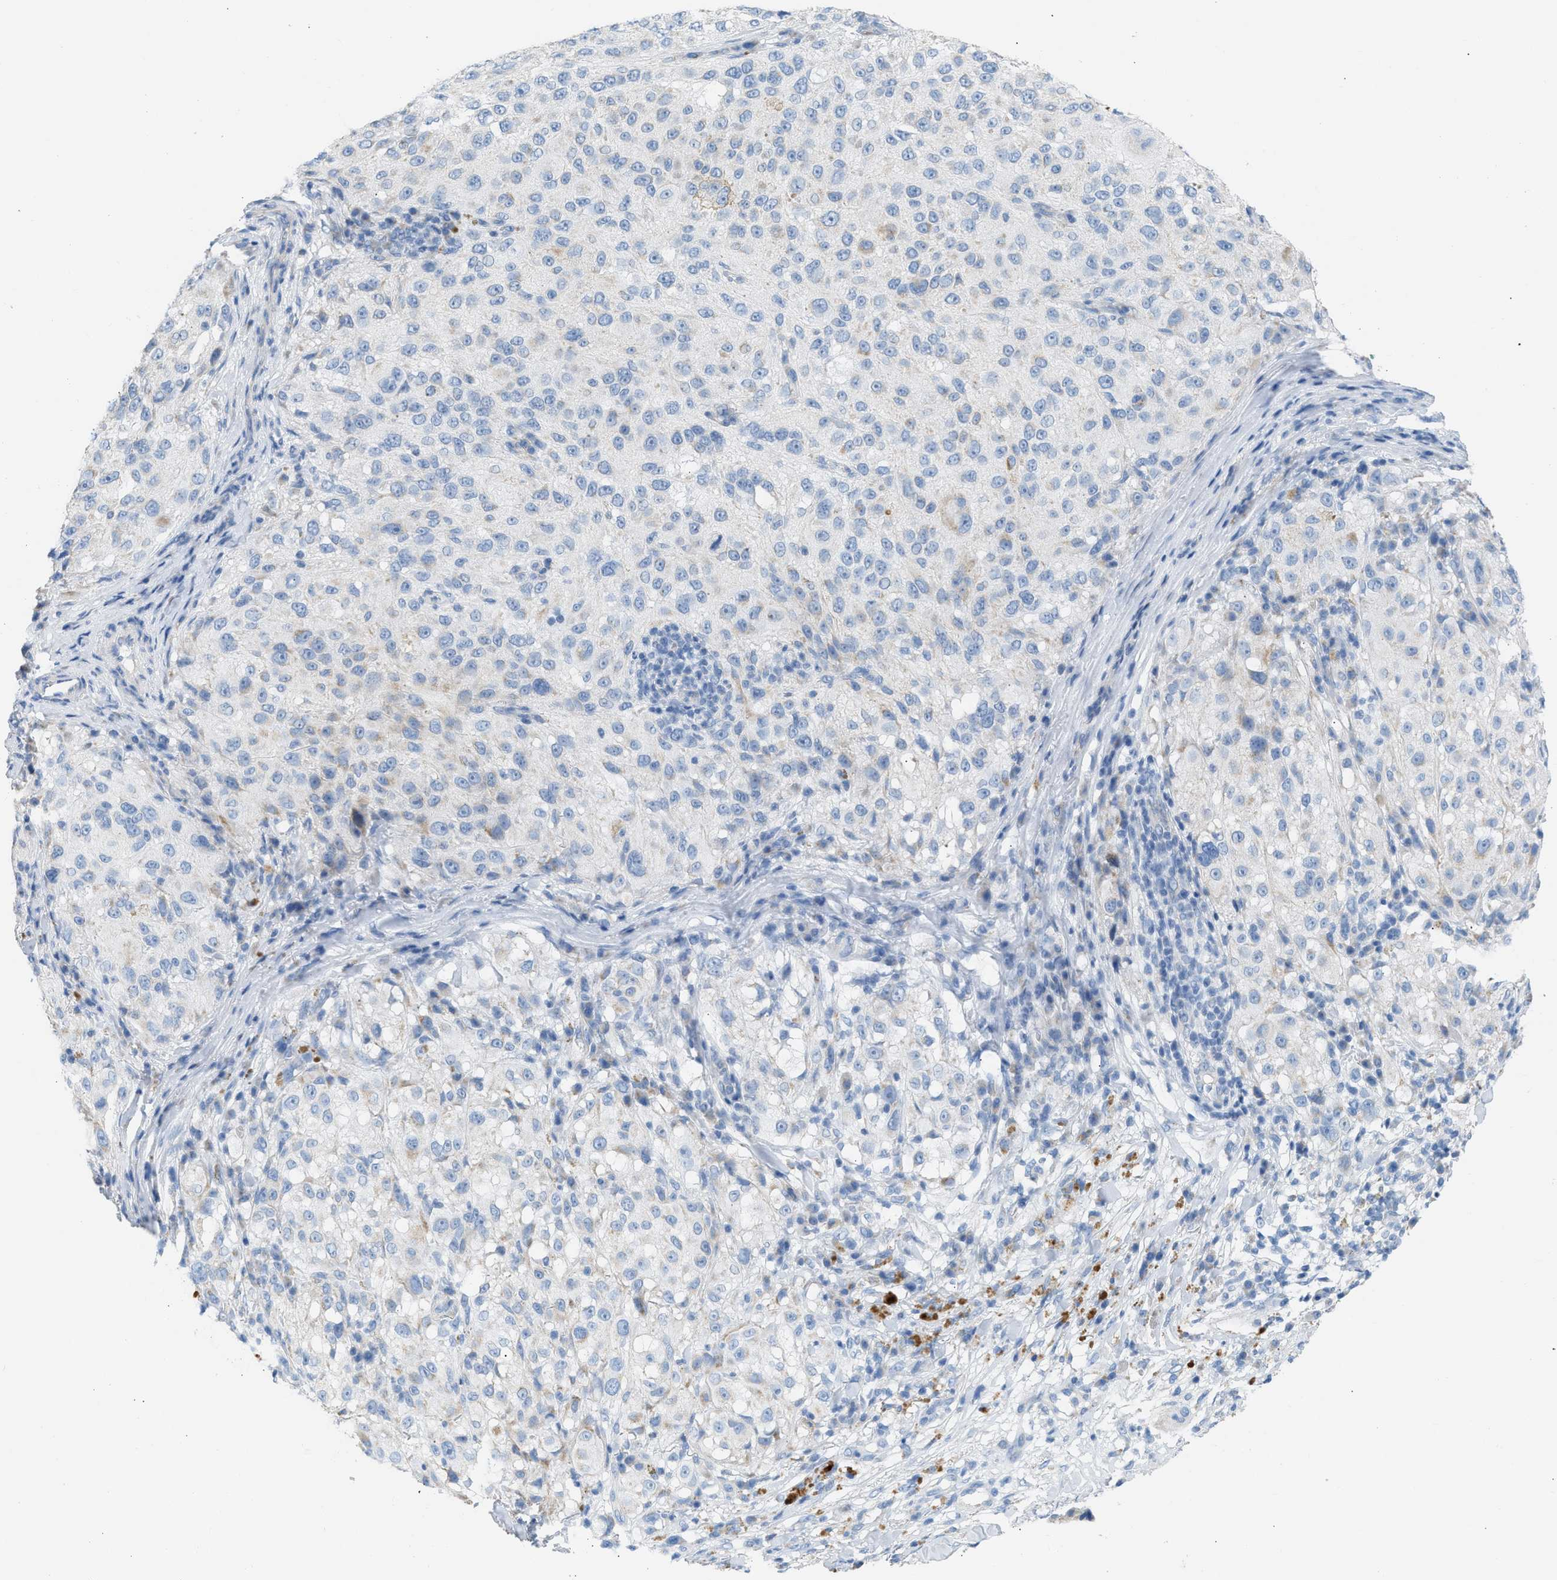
{"staining": {"intensity": "moderate", "quantity": "<25%", "location": "cytoplasmic/membranous"}, "tissue": "melanoma", "cell_type": "Tumor cells", "image_type": "cancer", "snomed": [{"axis": "morphology", "description": "Necrosis, NOS"}, {"axis": "morphology", "description": "Malignant melanoma, NOS"}, {"axis": "topography", "description": "Skin"}], "caption": "Approximately <25% of tumor cells in human malignant melanoma display moderate cytoplasmic/membranous protein expression as visualized by brown immunohistochemical staining.", "gene": "NDUFS8", "patient": {"sex": "female", "age": 87}}